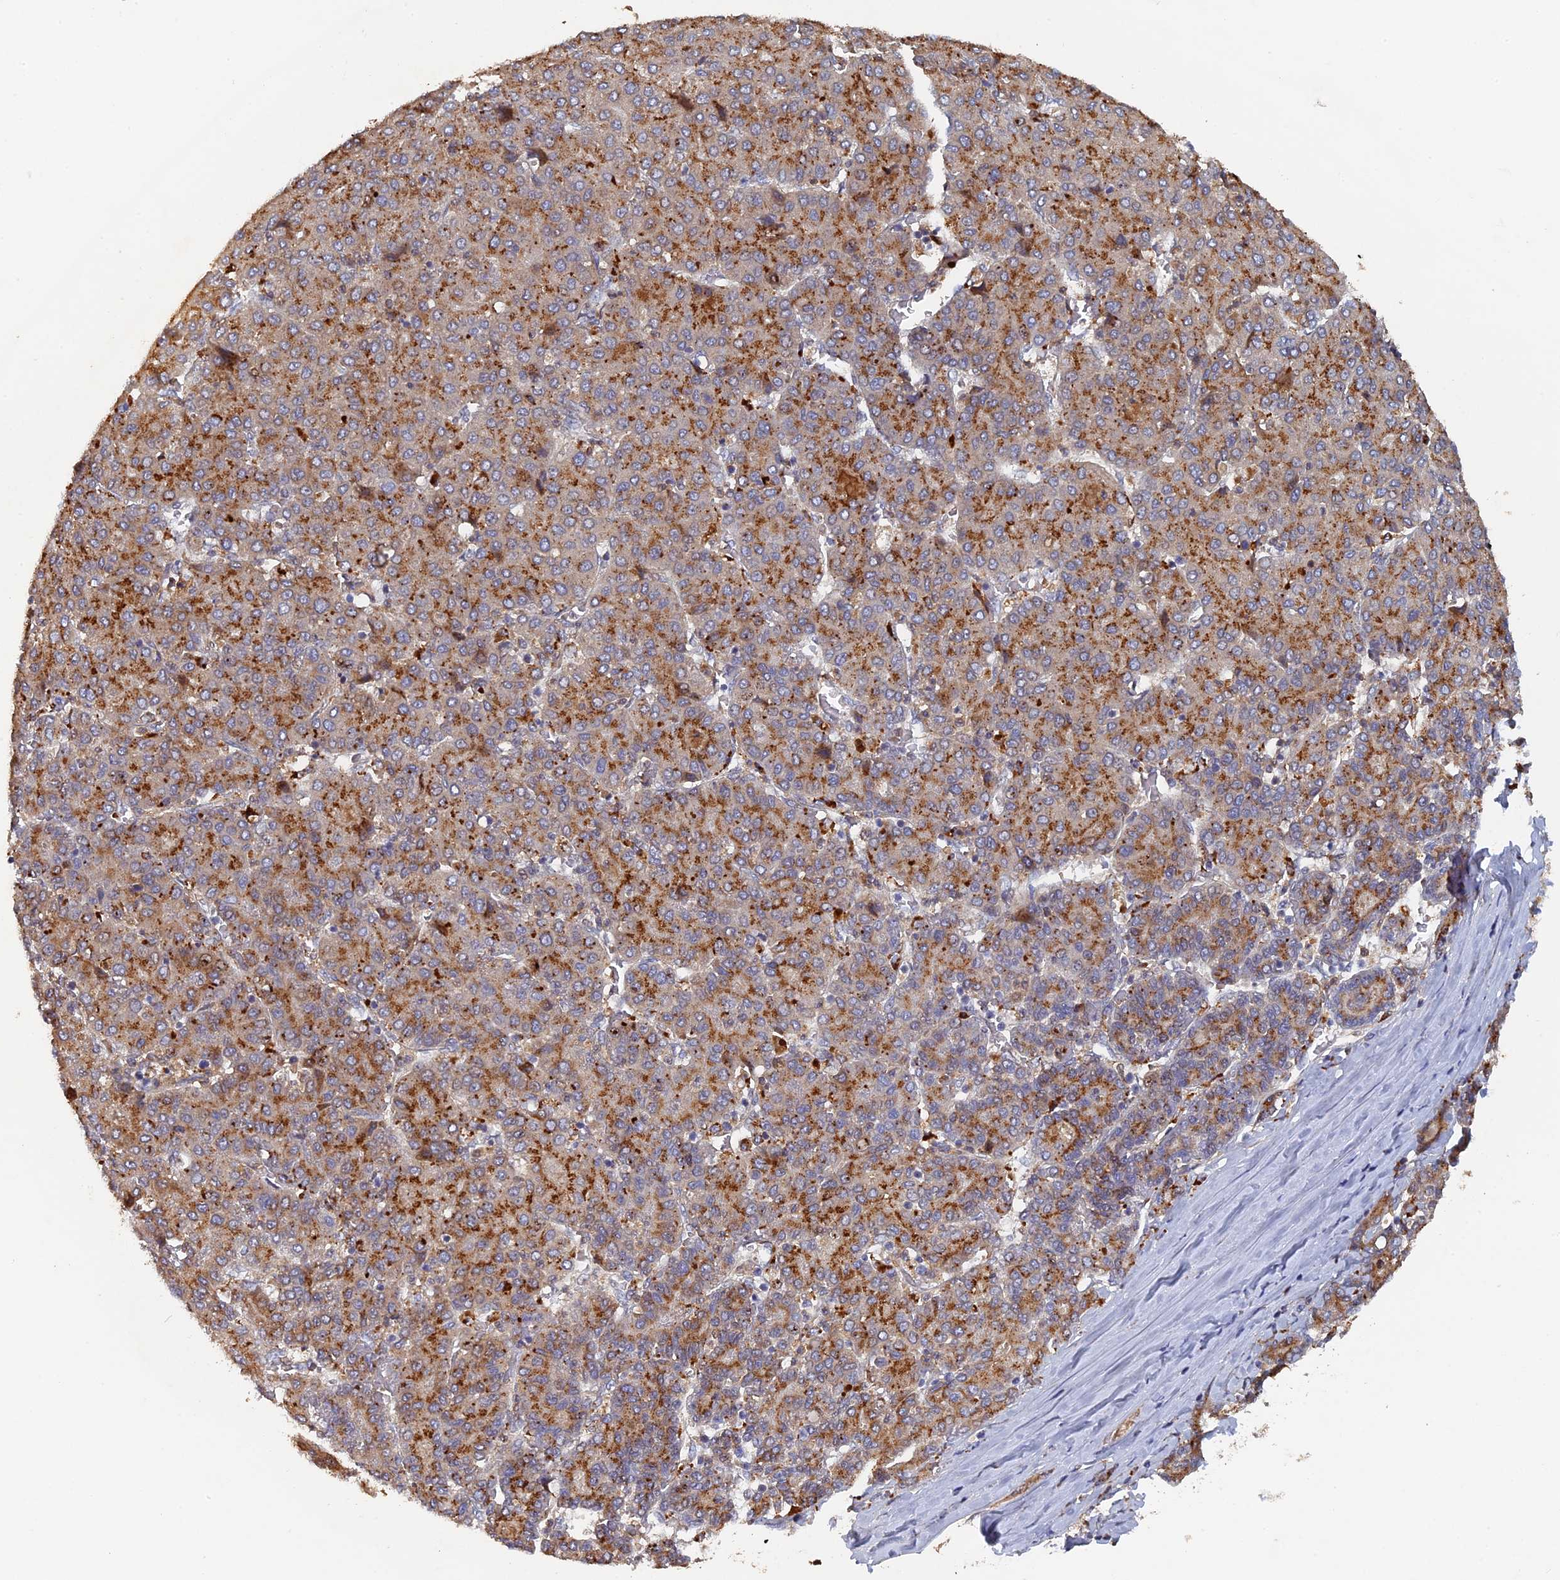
{"staining": {"intensity": "moderate", "quantity": ">75%", "location": "cytoplasmic/membranous"}, "tissue": "liver cancer", "cell_type": "Tumor cells", "image_type": "cancer", "snomed": [{"axis": "morphology", "description": "Carcinoma, Hepatocellular, NOS"}, {"axis": "topography", "description": "Liver"}], "caption": "Protein expression analysis of hepatocellular carcinoma (liver) shows moderate cytoplasmic/membranous staining in about >75% of tumor cells. The protein is stained brown, and the nuclei are stained in blue (DAB (3,3'-diaminobenzidine) IHC with brightfield microscopy, high magnification).", "gene": "VPS37C", "patient": {"sex": "male", "age": 65}}